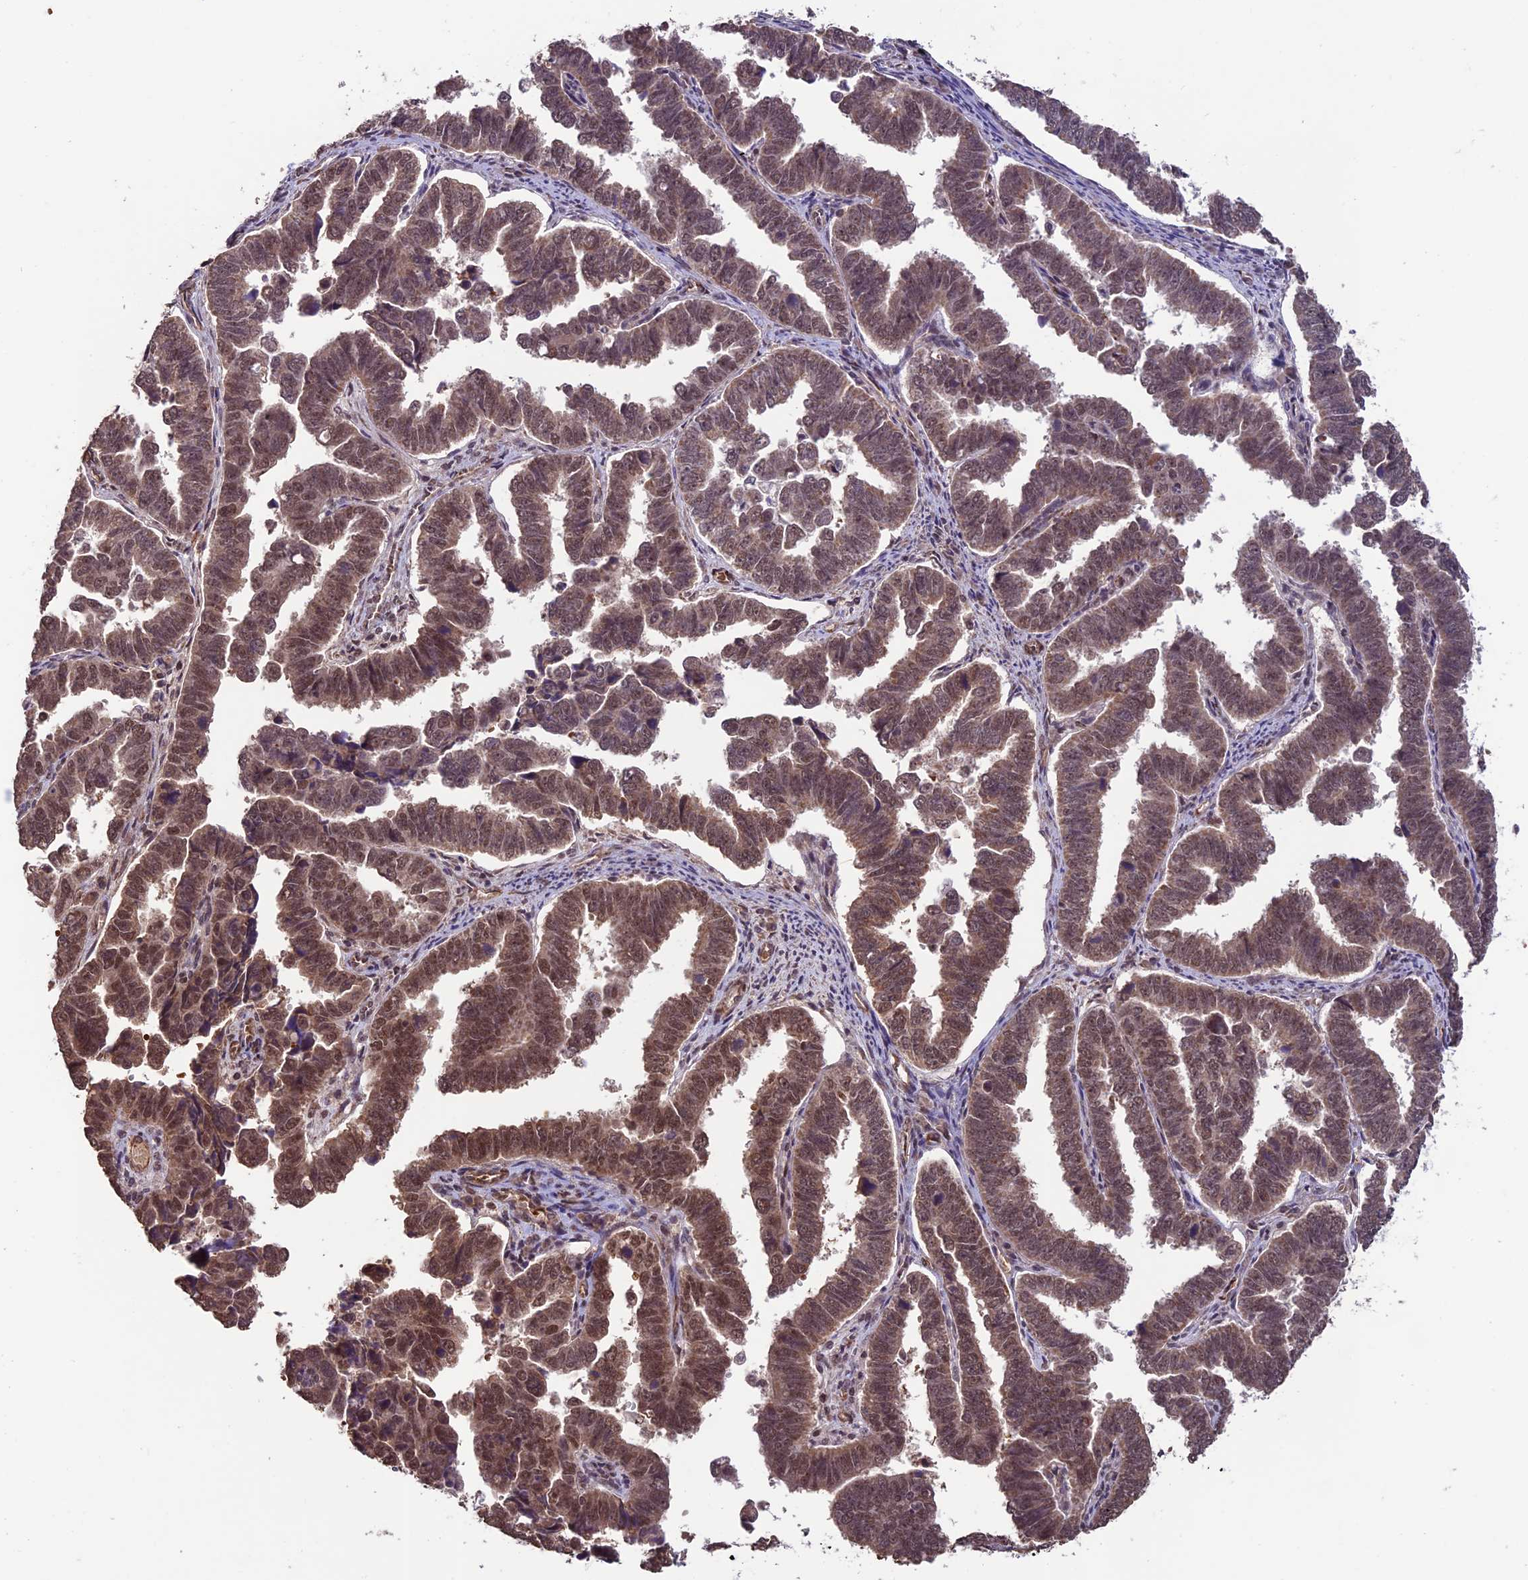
{"staining": {"intensity": "moderate", "quantity": ">75%", "location": "nuclear"}, "tissue": "endometrial cancer", "cell_type": "Tumor cells", "image_type": "cancer", "snomed": [{"axis": "morphology", "description": "Adenocarcinoma, NOS"}, {"axis": "topography", "description": "Endometrium"}], "caption": "Immunohistochemistry of endometrial adenocarcinoma shows medium levels of moderate nuclear expression in approximately >75% of tumor cells. The staining was performed using DAB to visualize the protein expression in brown, while the nuclei were stained in blue with hematoxylin (Magnification: 20x).", "gene": "CABIN1", "patient": {"sex": "female", "age": 75}}